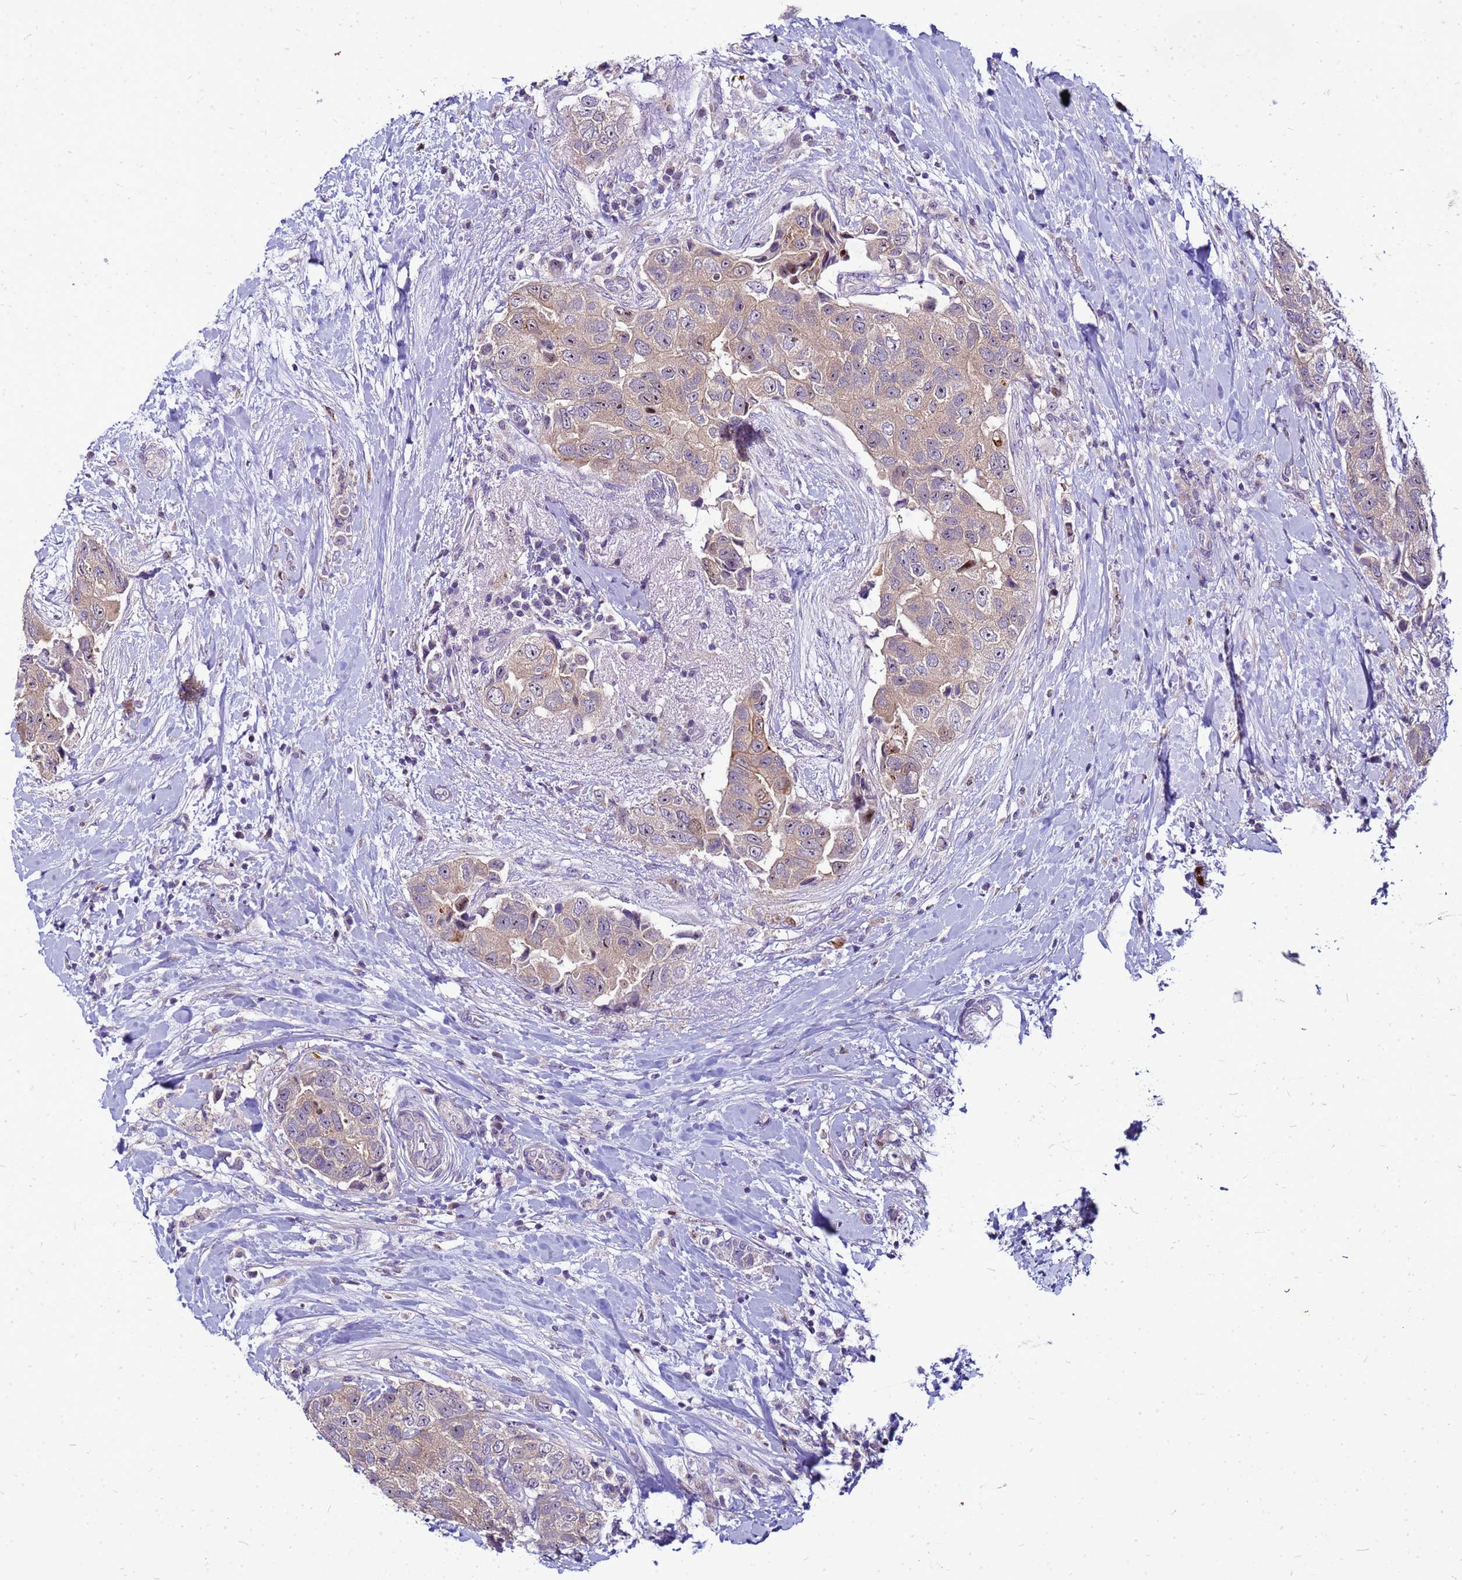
{"staining": {"intensity": "weak", "quantity": "25%-75%", "location": "cytoplasmic/membranous,nuclear"}, "tissue": "breast cancer", "cell_type": "Tumor cells", "image_type": "cancer", "snomed": [{"axis": "morphology", "description": "Normal tissue, NOS"}, {"axis": "morphology", "description": "Duct carcinoma"}, {"axis": "topography", "description": "Breast"}], "caption": "Immunohistochemistry (IHC) of breast intraductal carcinoma shows low levels of weak cytoplasmic/membranous and nuclear staining in about 25%-75% of tumor cells.", "gene": "VPS4B", "patient": {"sex": "female", "age": 62}}